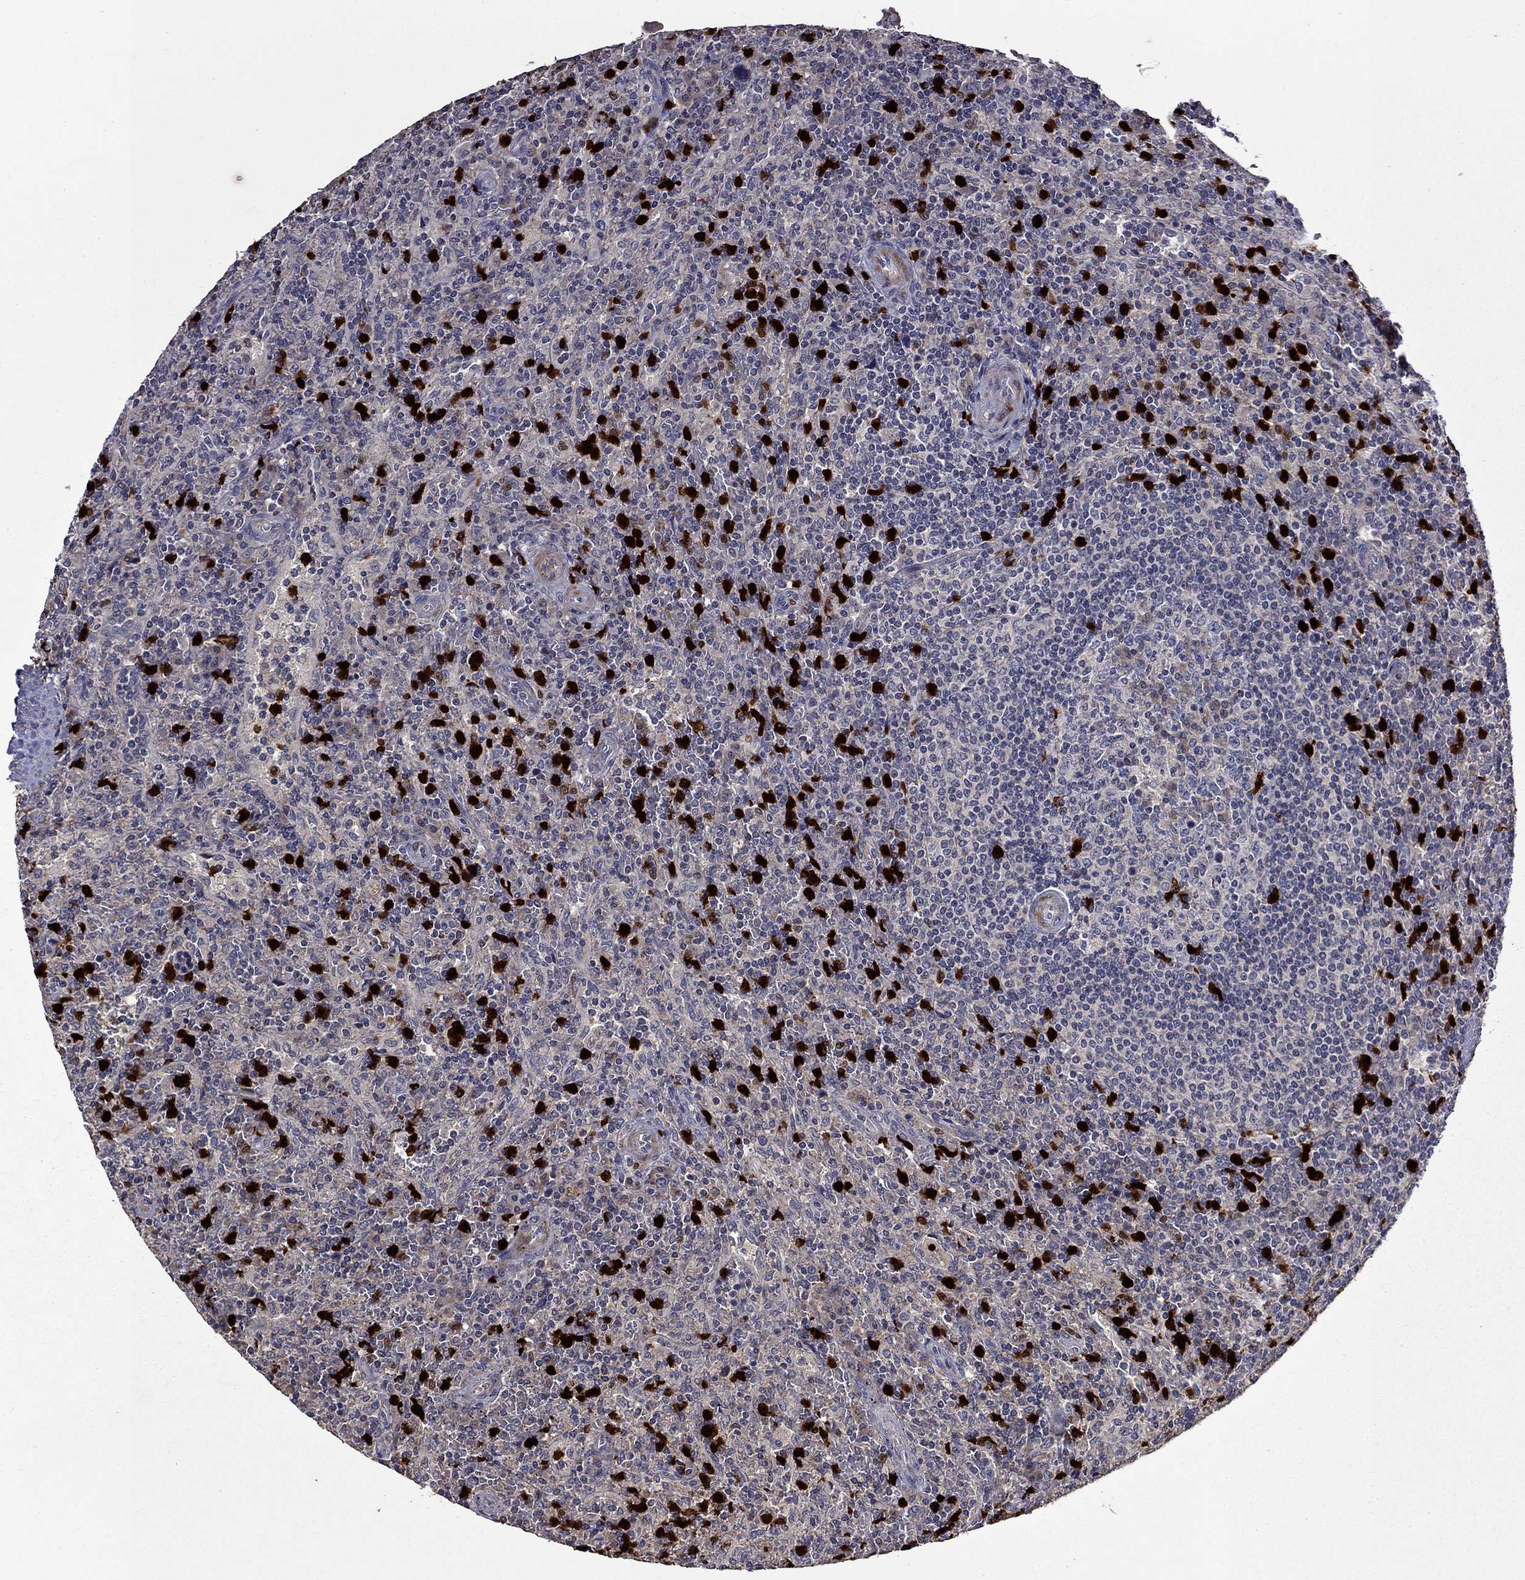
{"staining": {"intensity": "negative", "quantity": "none", "location": "none"}, "tissue": "lymphoma", "cell_type": "Tumor cells", "image_type": "cancer", "snomed": [{"axis": "morphology", "description": "Malignant lymphoma, non-Hodgkin's type, Low grade"}, {"axis": "topography", "description": "Spleen"}], "caption": "Tumor cells show no significant positivity in lymphoma.", "gene": "SATB1", "patient": {"sex": "male", "age": 62}}